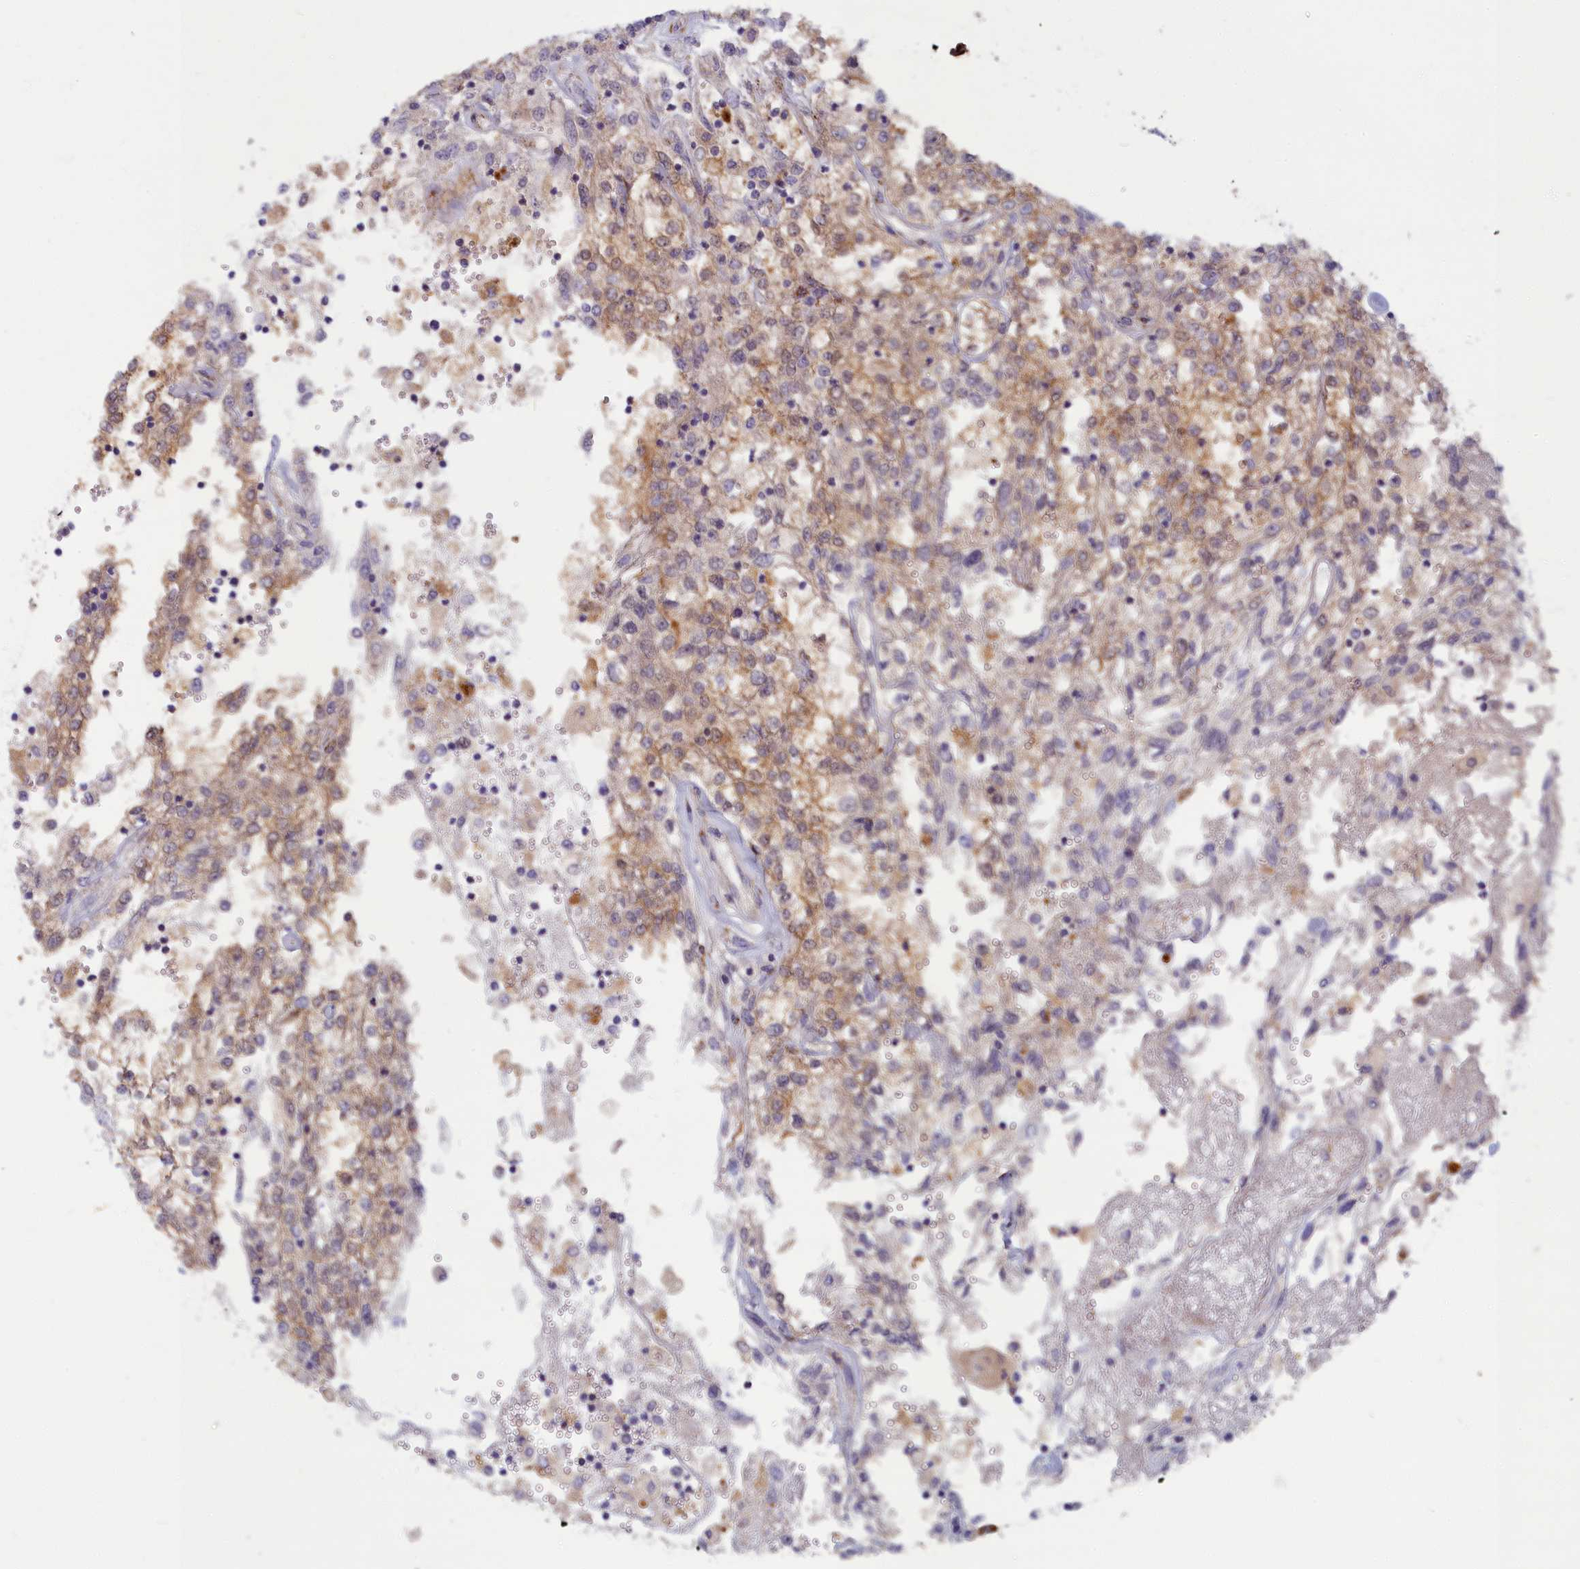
{"staining": {"intensity": "weak", "quantity": "25%-75%", "location": "cytoplasmic/membranous"}, "tissue": "renal cancer", "cell_type": "Tumor cells", "image_type": "cancer", "snomed": [{"axis": "morphology", "description": "Adenocarcinoma, NOS"}, {"axis": "topography", "description": "Kidney"}], "caption": "Immunohistochemical staining of human renal cancer (adenocarcinoma) displays low levels of weak cytoplasmic/membranous protein positivity in about 25%-75% of tumor cells.", "gene": "FCSK", "patient": {"sex": "female", "age": 52}}